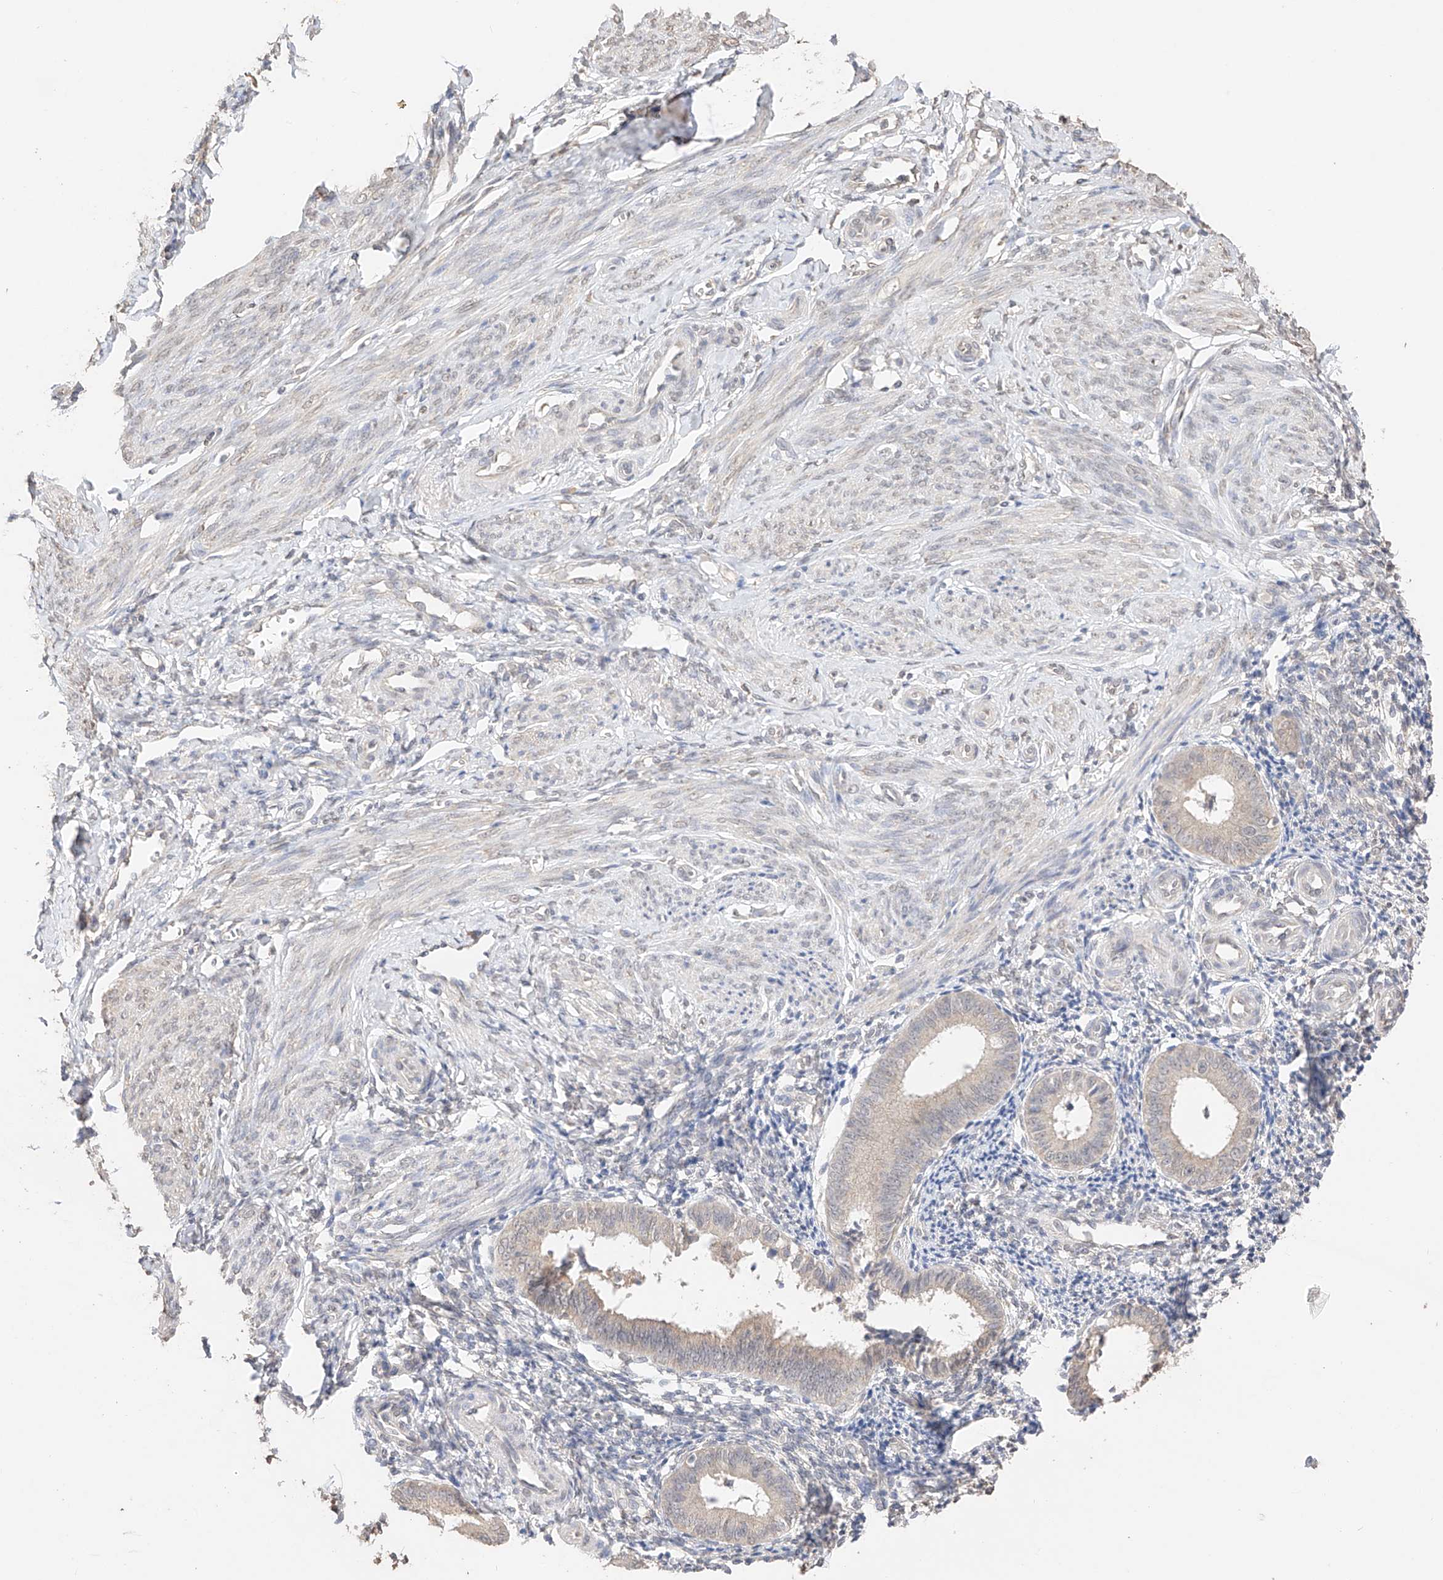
{"staining": {"intensity": "negative", "quantity": "none", "location": "none"}, "tissue": "endometrium", "cell_type": "Cells in endometrial stroma", "image_type": "normal", "snomed": [{"axis": "morphology", "description": "Normal tissue, NOS"}, {"axis": "topography", "description": "Uterus"}, {"axis": "topography", "description": "Endometrium"}], "caption": "A high-resolution image shows immunohistochemistry (IHC) staining of normal endometrium, which displays no significant expression in cells in endometrial stroma. (DAB IHC with hematoxylin counter stain).", "gene": "IL22RA2", "patient": {"sex": "female", "age": 48}}